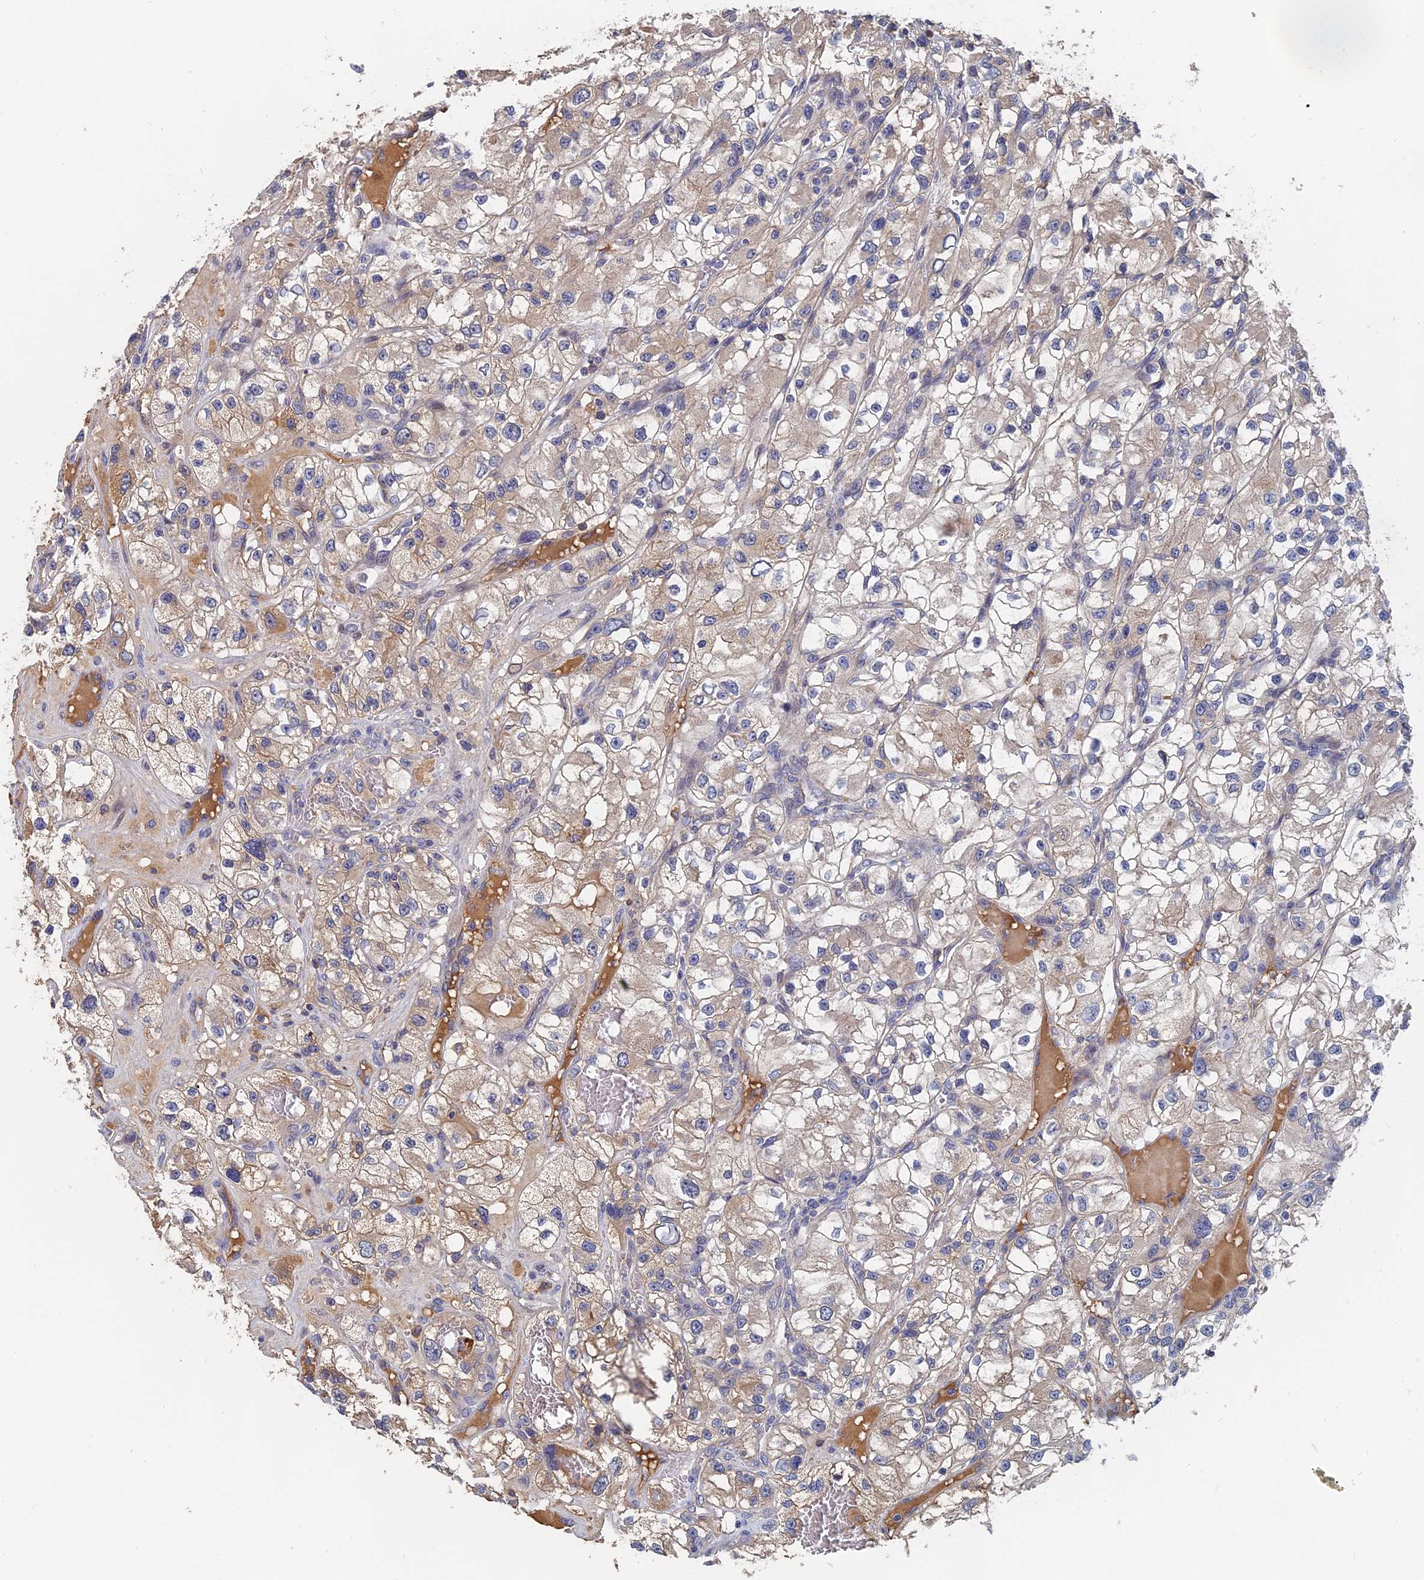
{"staining": {"intensity": "weak", "quantity": "25%-75%", "location": "cytoplasmic/membranous"}, "tissue": "renal cancer", "cell_type": "Tumor cells", "image_type": "cancer", "snomed": [{"axis": "morphology", "description": "Adenocarcinoma, NOS"}, {"axis": "topography", "description": "Kidney"}], "caption": "A photomicrograph showing weak cytoplasmic/membranous positivity in about 25%-75% of tumor cells in renal cancer (adenocarcinoma), as visualized by brown immunohistochemical staining.", "gene": "SLC33A1", "patient": {"sex": "female", "age": 57}}